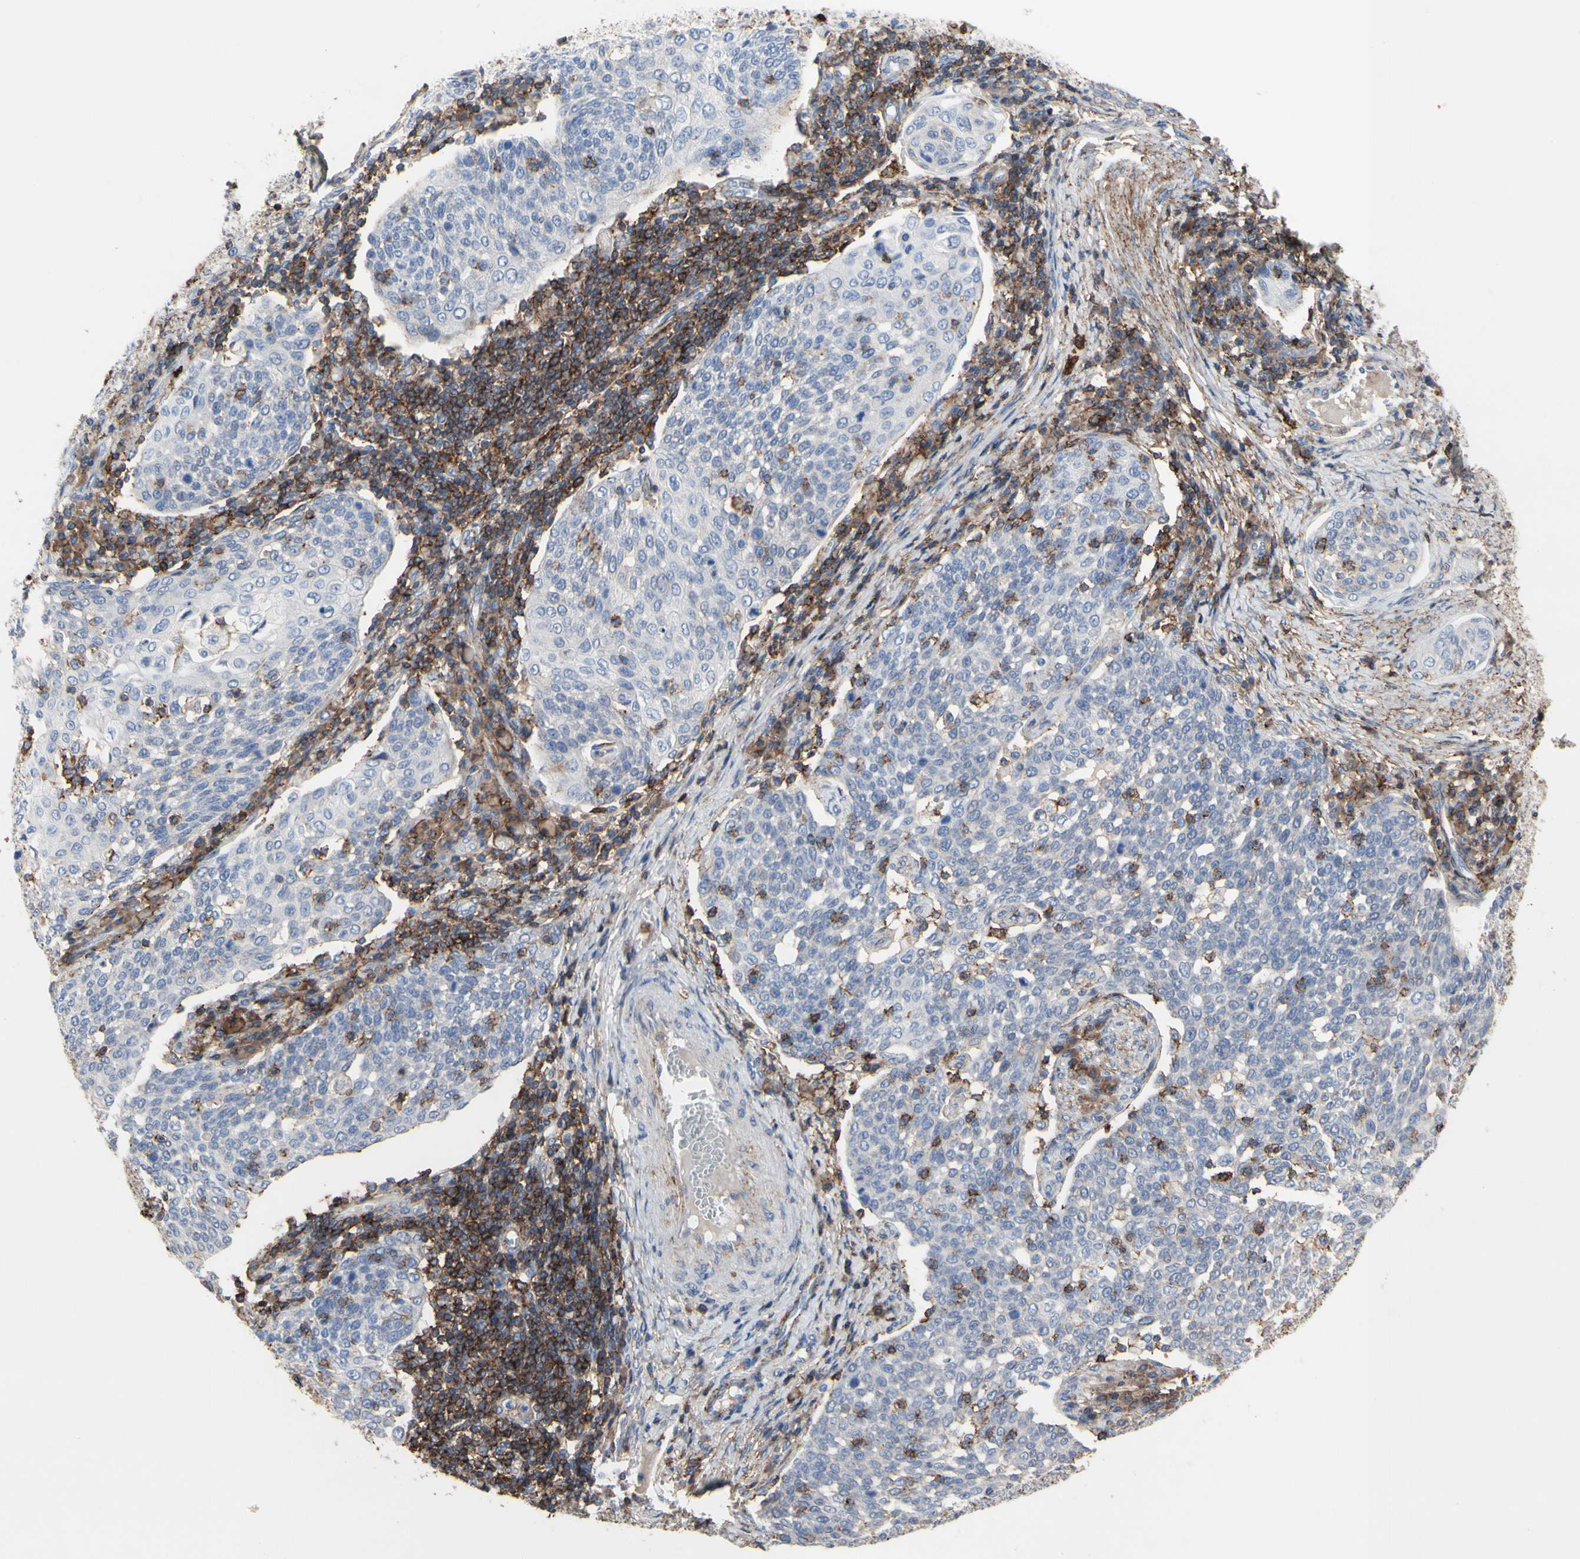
{"staining": {"intensity": "negative", "quantity": "none", "location": "none"}, "tissue": "cervical cancer", "cell_type": "Tumor cells", "image_type": "cancer", "snomed": [{"axis": "morphology", "description": "Squamous cell carcinoma, NOS"}, {"axis": "topography", "description": "Cervix"}], "caption": "Protein analysis of squamous cell carcinoma (cervical) demonstrates no significant positivity in tumor cells.", "gene": "ANXA6", "patient": {"sex": "female", "age": 34}}